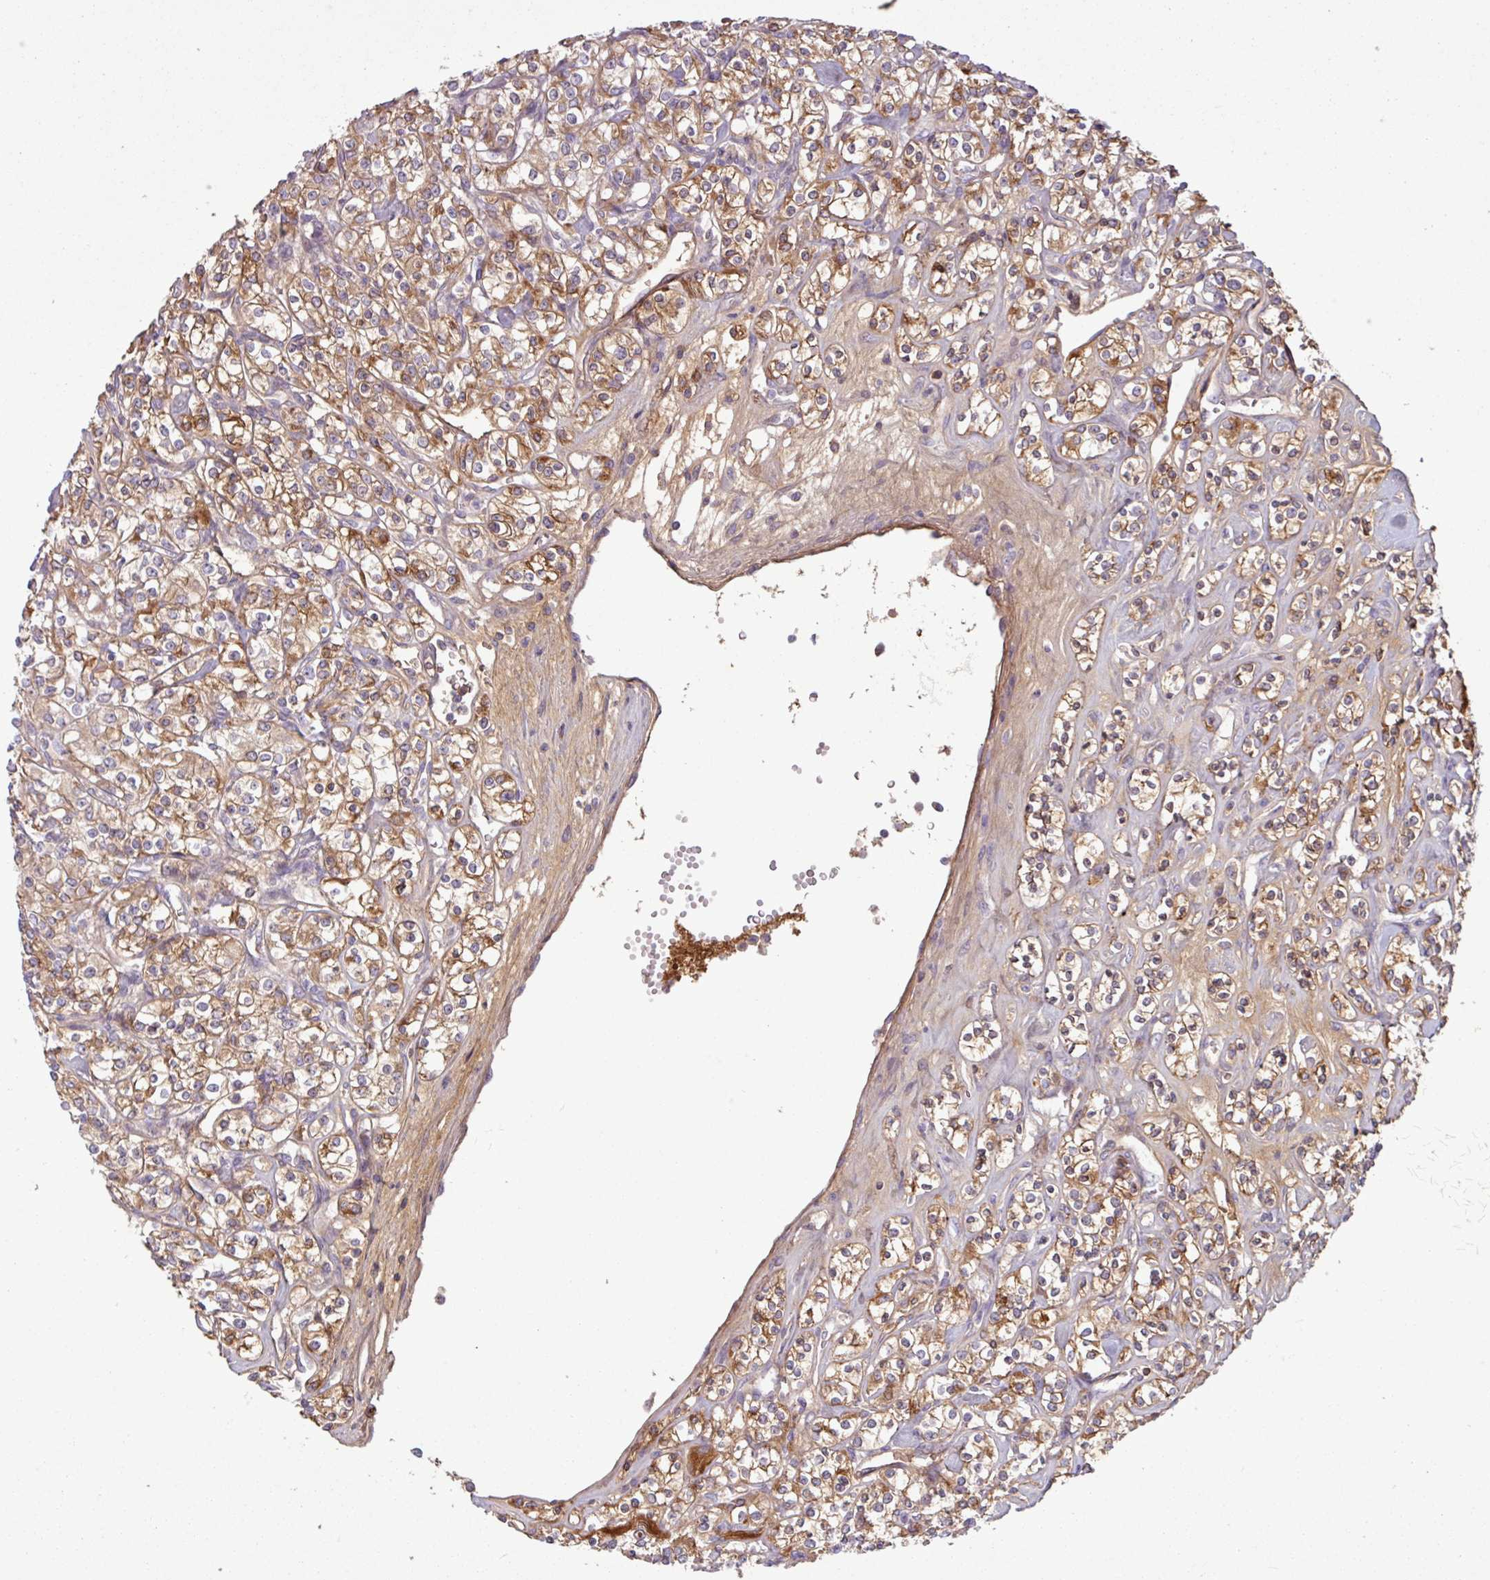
{"staining": {"intensity": "moderate", "quantity": ">75%", "location": "cytoplasmic/membranous"}, "tissue": "renal cancer", "cell_type": "Tumor cells", "image_type": "cancer", "snomed": [{"axis": "morphology", "description": "Adenocarcinoma, NOS"}, {"axis": "topography", "description": "Kidney"}], "caption": "Immunohistochemical staining of human renal adenocarcinoma demonstrates medium levels of moderate cytoplasmic/membranous protein staining in about >75% of tumor cells.", "gene": "C4B", "patient": {"sex": "male", "age": 77}}